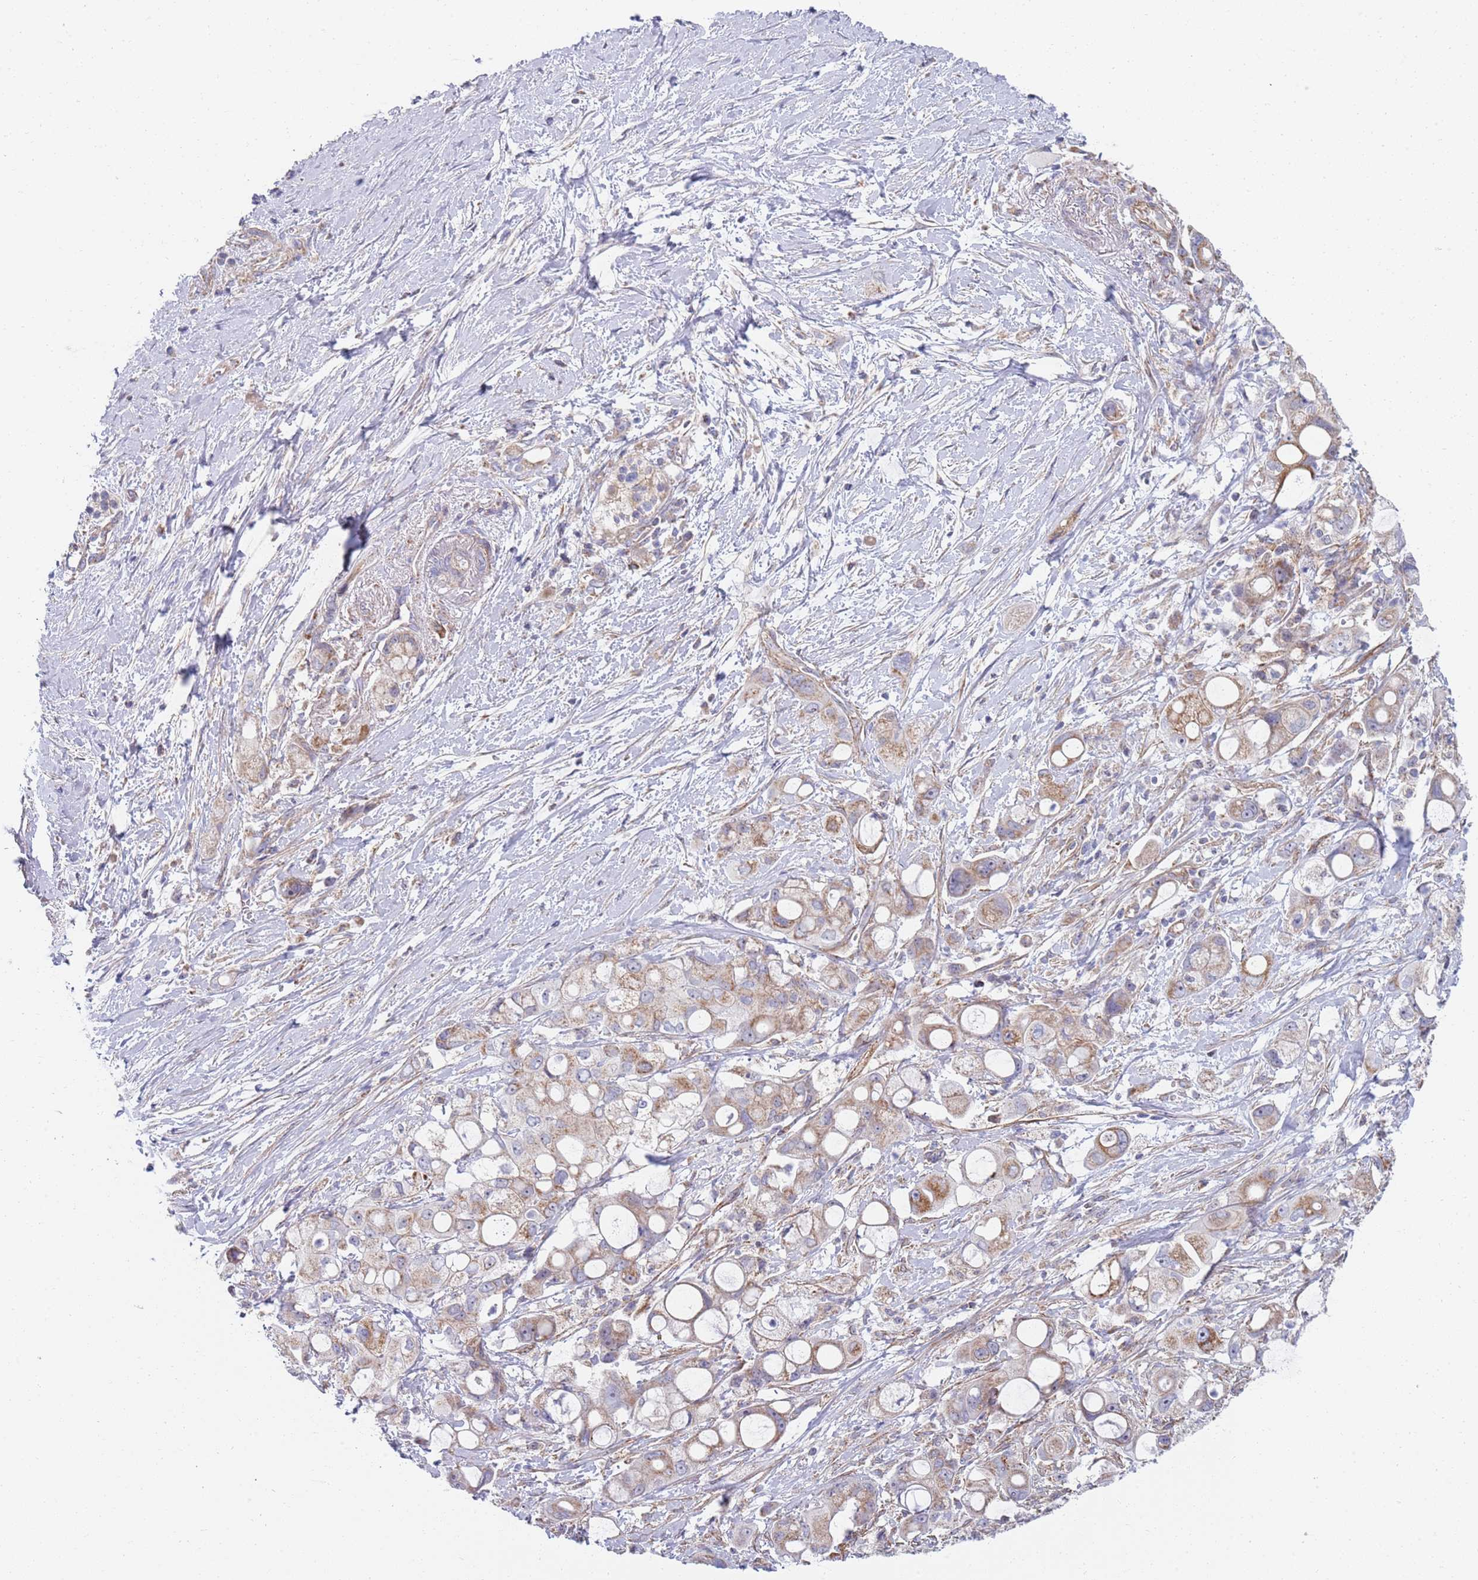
{"staining": {"intensity": "moderate", "quantity": ">75%", "location": "cytoplasmic/membranous"}, "tissue": "pancreatic cancer", "cell_type": "Tumor cells", "image_type": "cancer", "snomed": [{"axis": "morphology", "description": "Adenocarcinoma, NOS"}, {"axis": "topography", "description": "Pancreas"}], "caption": "Moderate cytoplasmic/membranous staining for a protein is present in approximately >75% of tumor cells of pancreatic cancer (adenocarcinoma) using IHC.", "gene": "PWWP3A", "patient": {"sex": "male", "age": 68}}